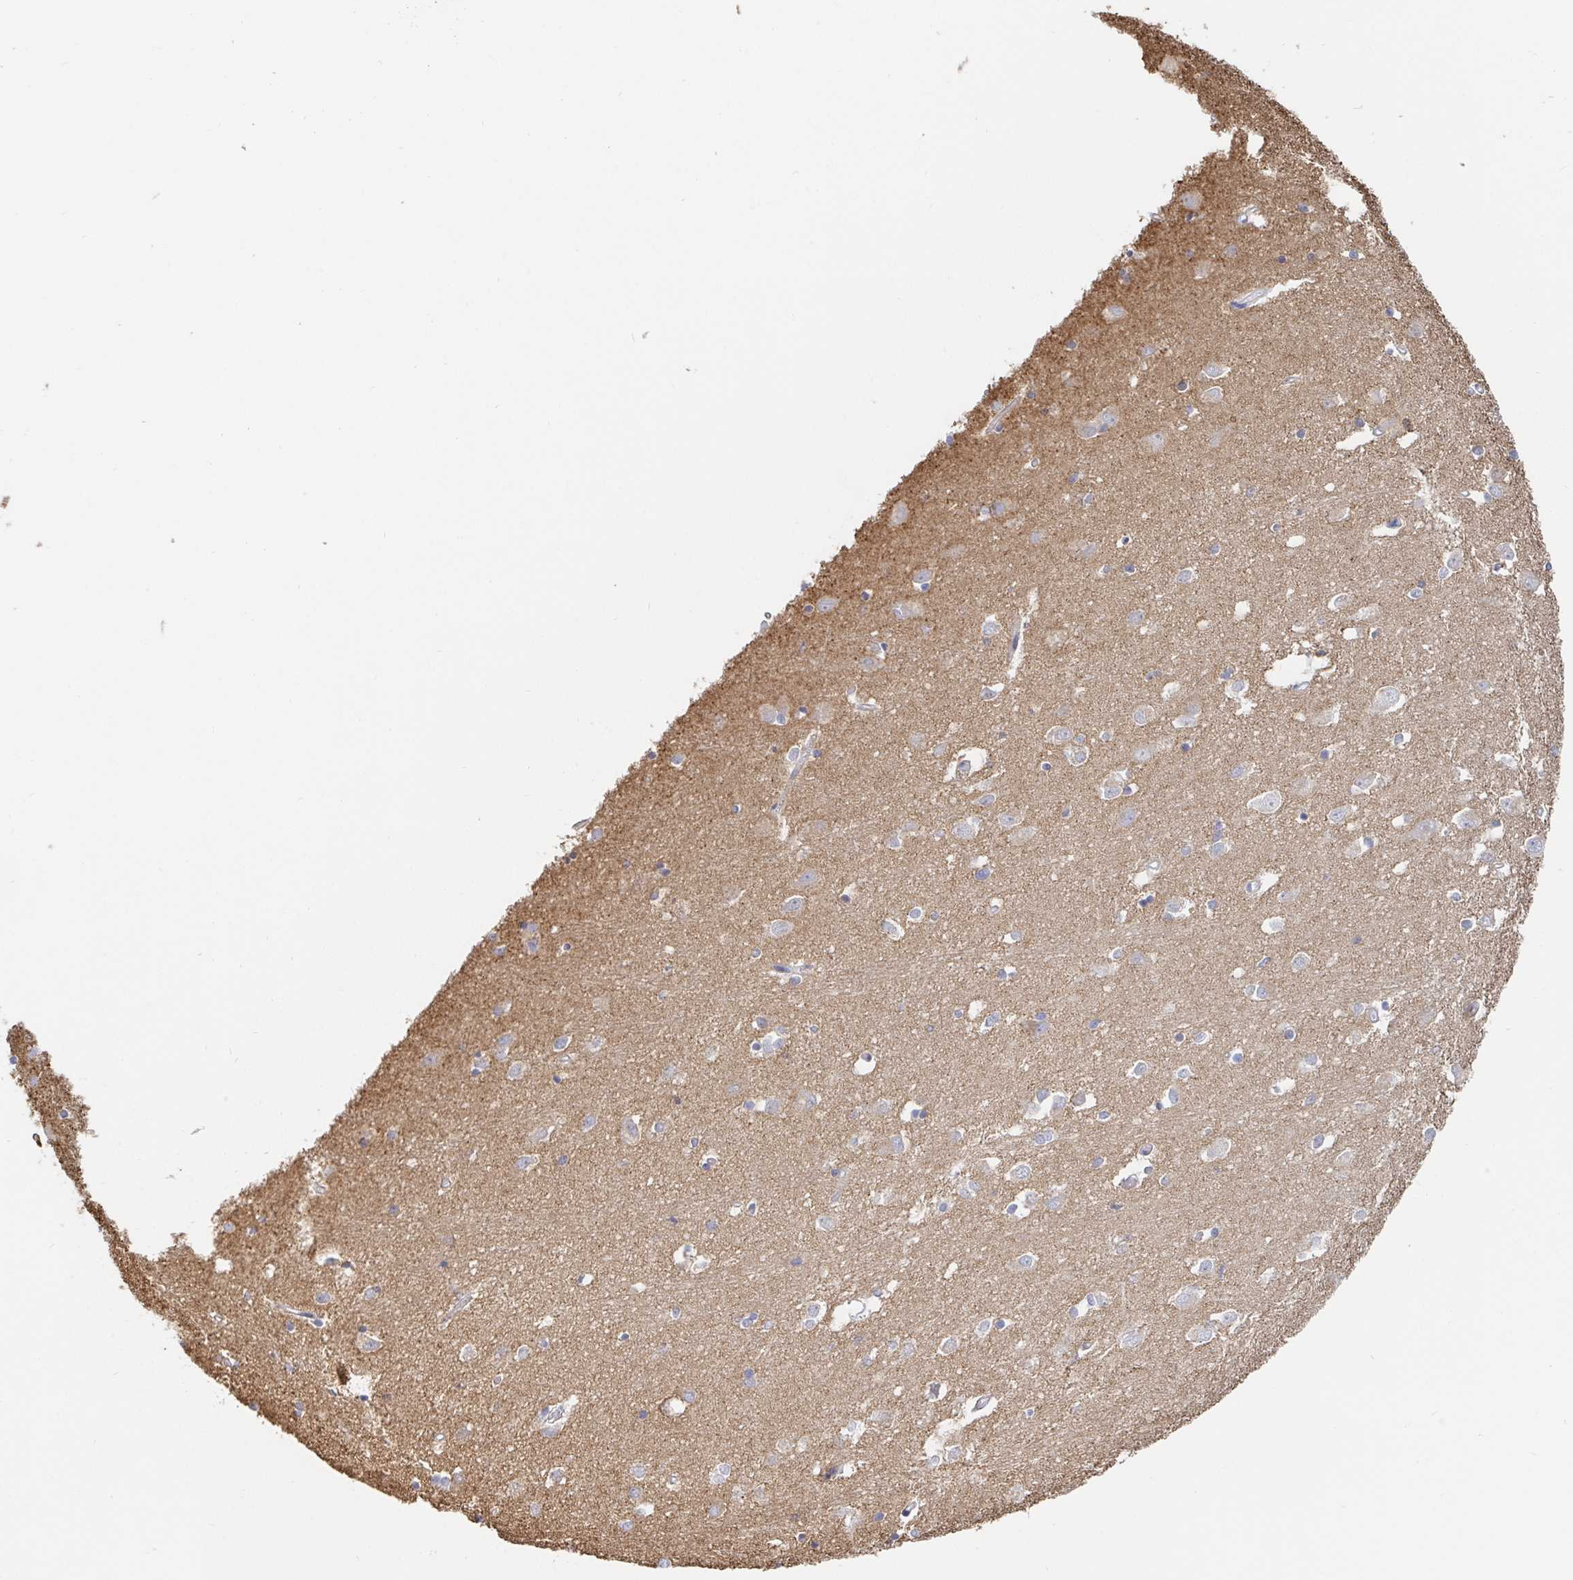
{"staining": {"intensity": "weak", "quantity": "<25%", "location": "cytoplasmic/membranous"}, "tissue": "caudate", "cell_type": "Glial cells", "image_type": "normal", "snomed": [{"axis": "morphology", "description": "Normal tissue, NOS"}, {"axis": "topography", "description": "Lateral ventricle wall"}, {"axis": "topography", "description": "Hippocampus"}], "caption": "IHC of normal human caudate demonstrates no expression in glial cells. (DAB immunohistochemistry (IHC) with hematoxylin counter stain).", "gene": "PACSIN1", "patient": {"sex": "female", "age": 63}}